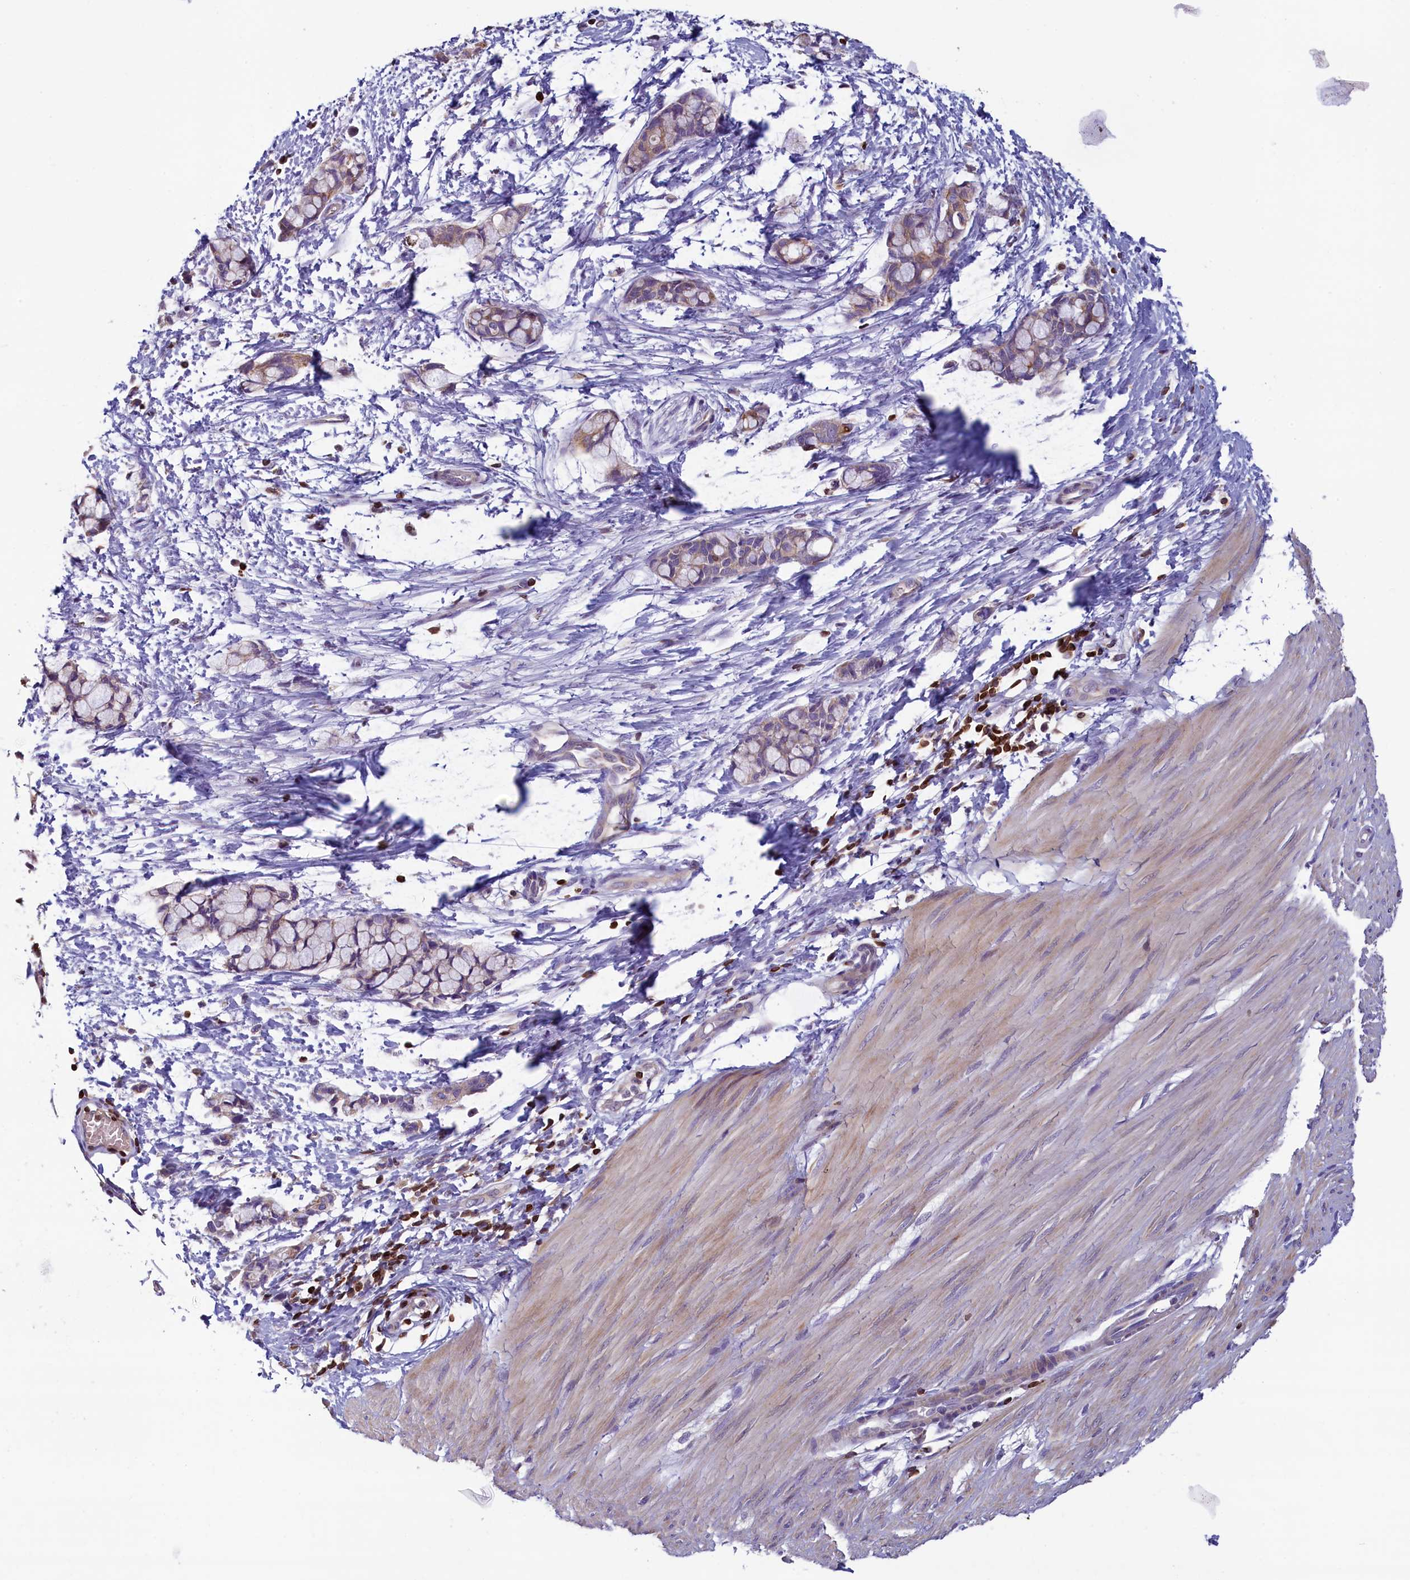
{"staining": {"intensity": "weak", "quantity": "25%-75%", "location": "cytoplasmic/membranous"}, "tissue": "smooth muscle", "cell_type": "Smooth muscle cells", "image_type": "normal", "snomed": [{"axis": "morphology", "description": "Normal tissue, NOS"}, {"axis": "morphology", "description": "Adenocarcinoma, NOS"}, {"axis": "topography", "description": "Colon"}, {"axis": "topography", "description": "Peripheral nerve tissue"}], "caption": "Protein positivity by immunohistochemistry shows weak cytoplasmic/membranous staining in about 25%-75% of smooth muscle cells in normal smooth muscle.", "gene": "TRAF3IP3", "patient": {"sex": "male", "age": 14}}